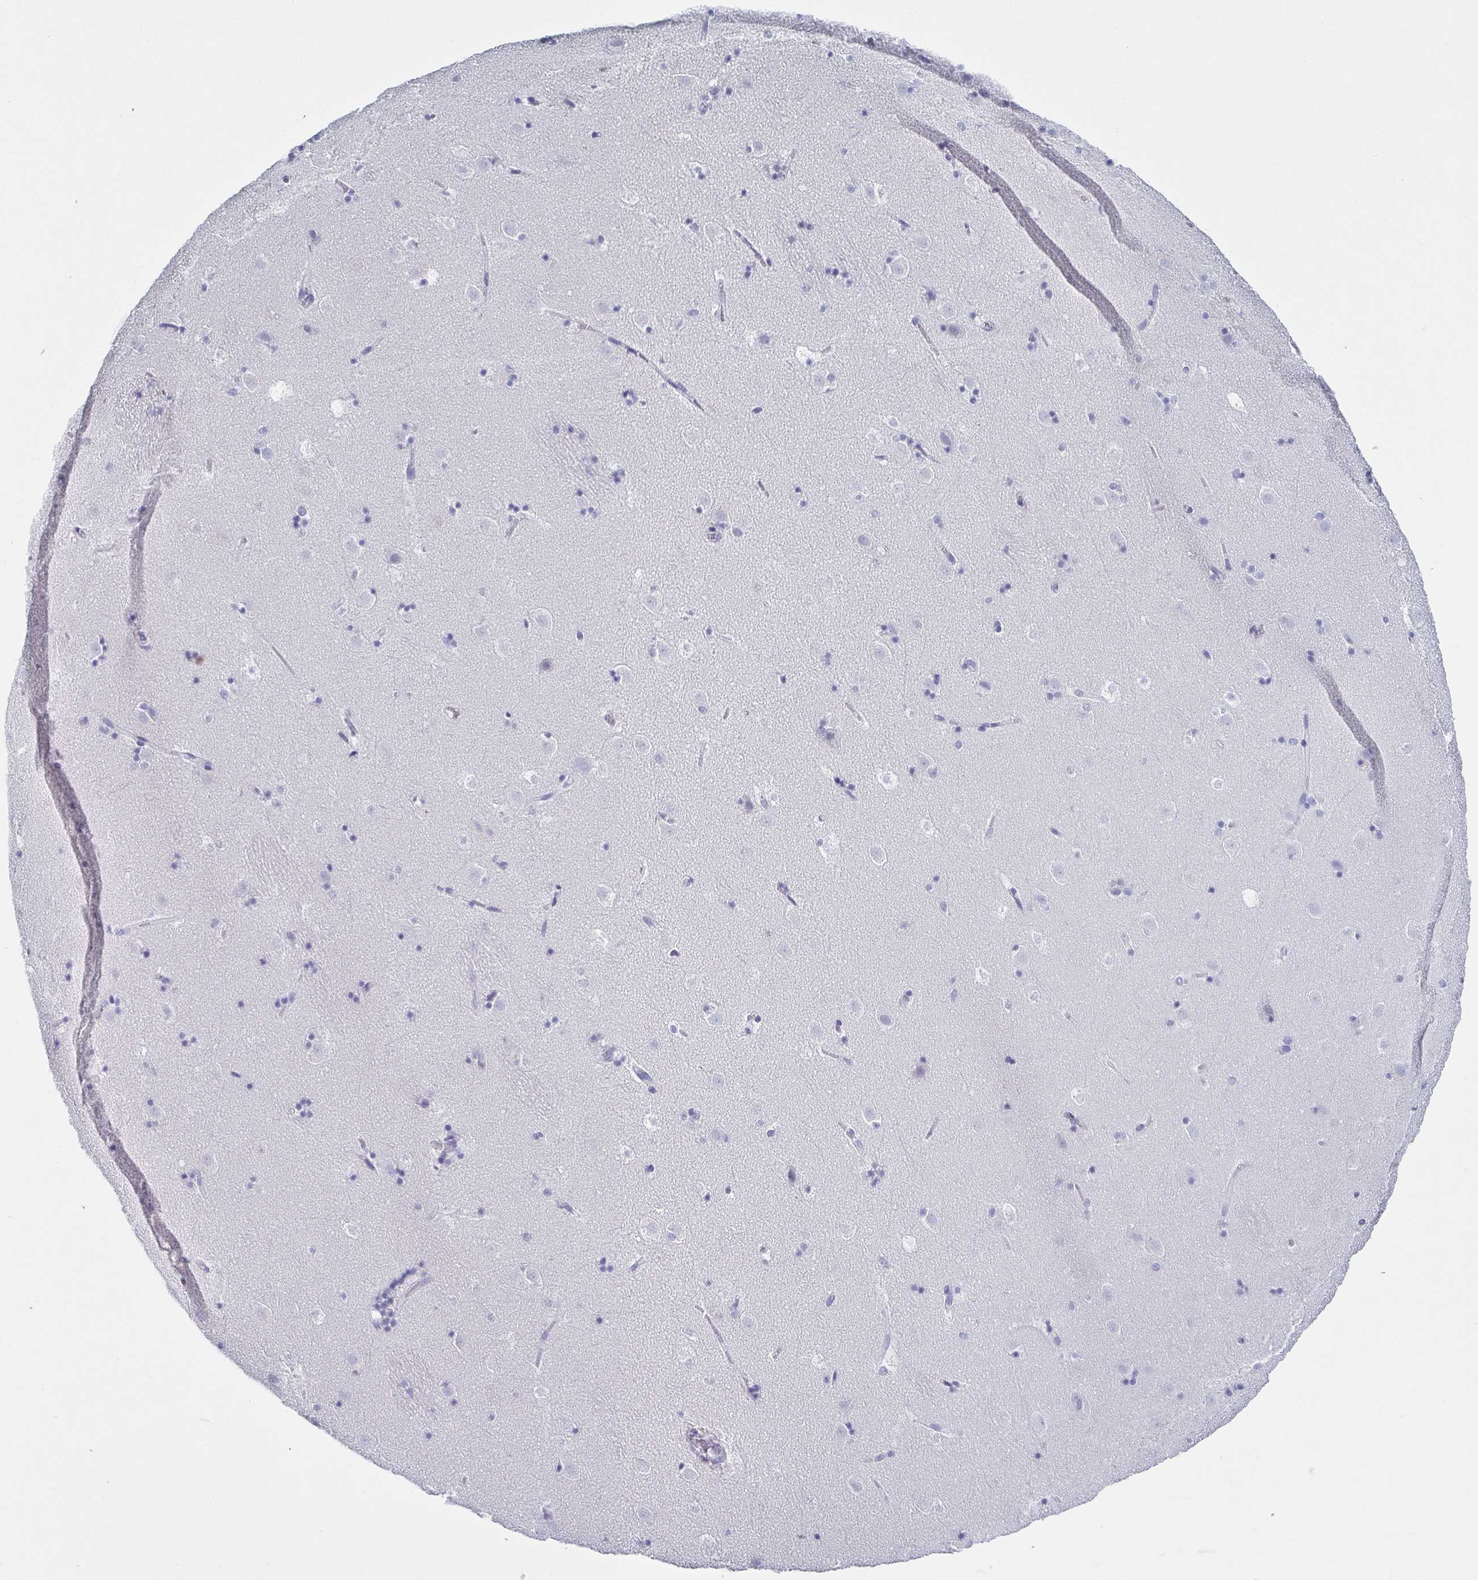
{"staining": {"intensity": "negative", "quantity": "none", "location": "none"}, "tissue": "caudate", "cell_type": "Glial cells", "image_type": "normal", "snomed": [{"axis": "morphology", "description": "Normal tissue, NOS"}, {"axis": "topography", "description": "Lateral ventricle wall"}], "caption": "The photomicrograph exhibits no staining of glial cells in unremarkable caudate. Brightfield microscopy of immunohistochemistry (IHC) stained with DAB (brown) and hematoxylin (blue), captured at high magnification.", "gene": "SCGN", "patient": {"sex": "male", "age": 37}}